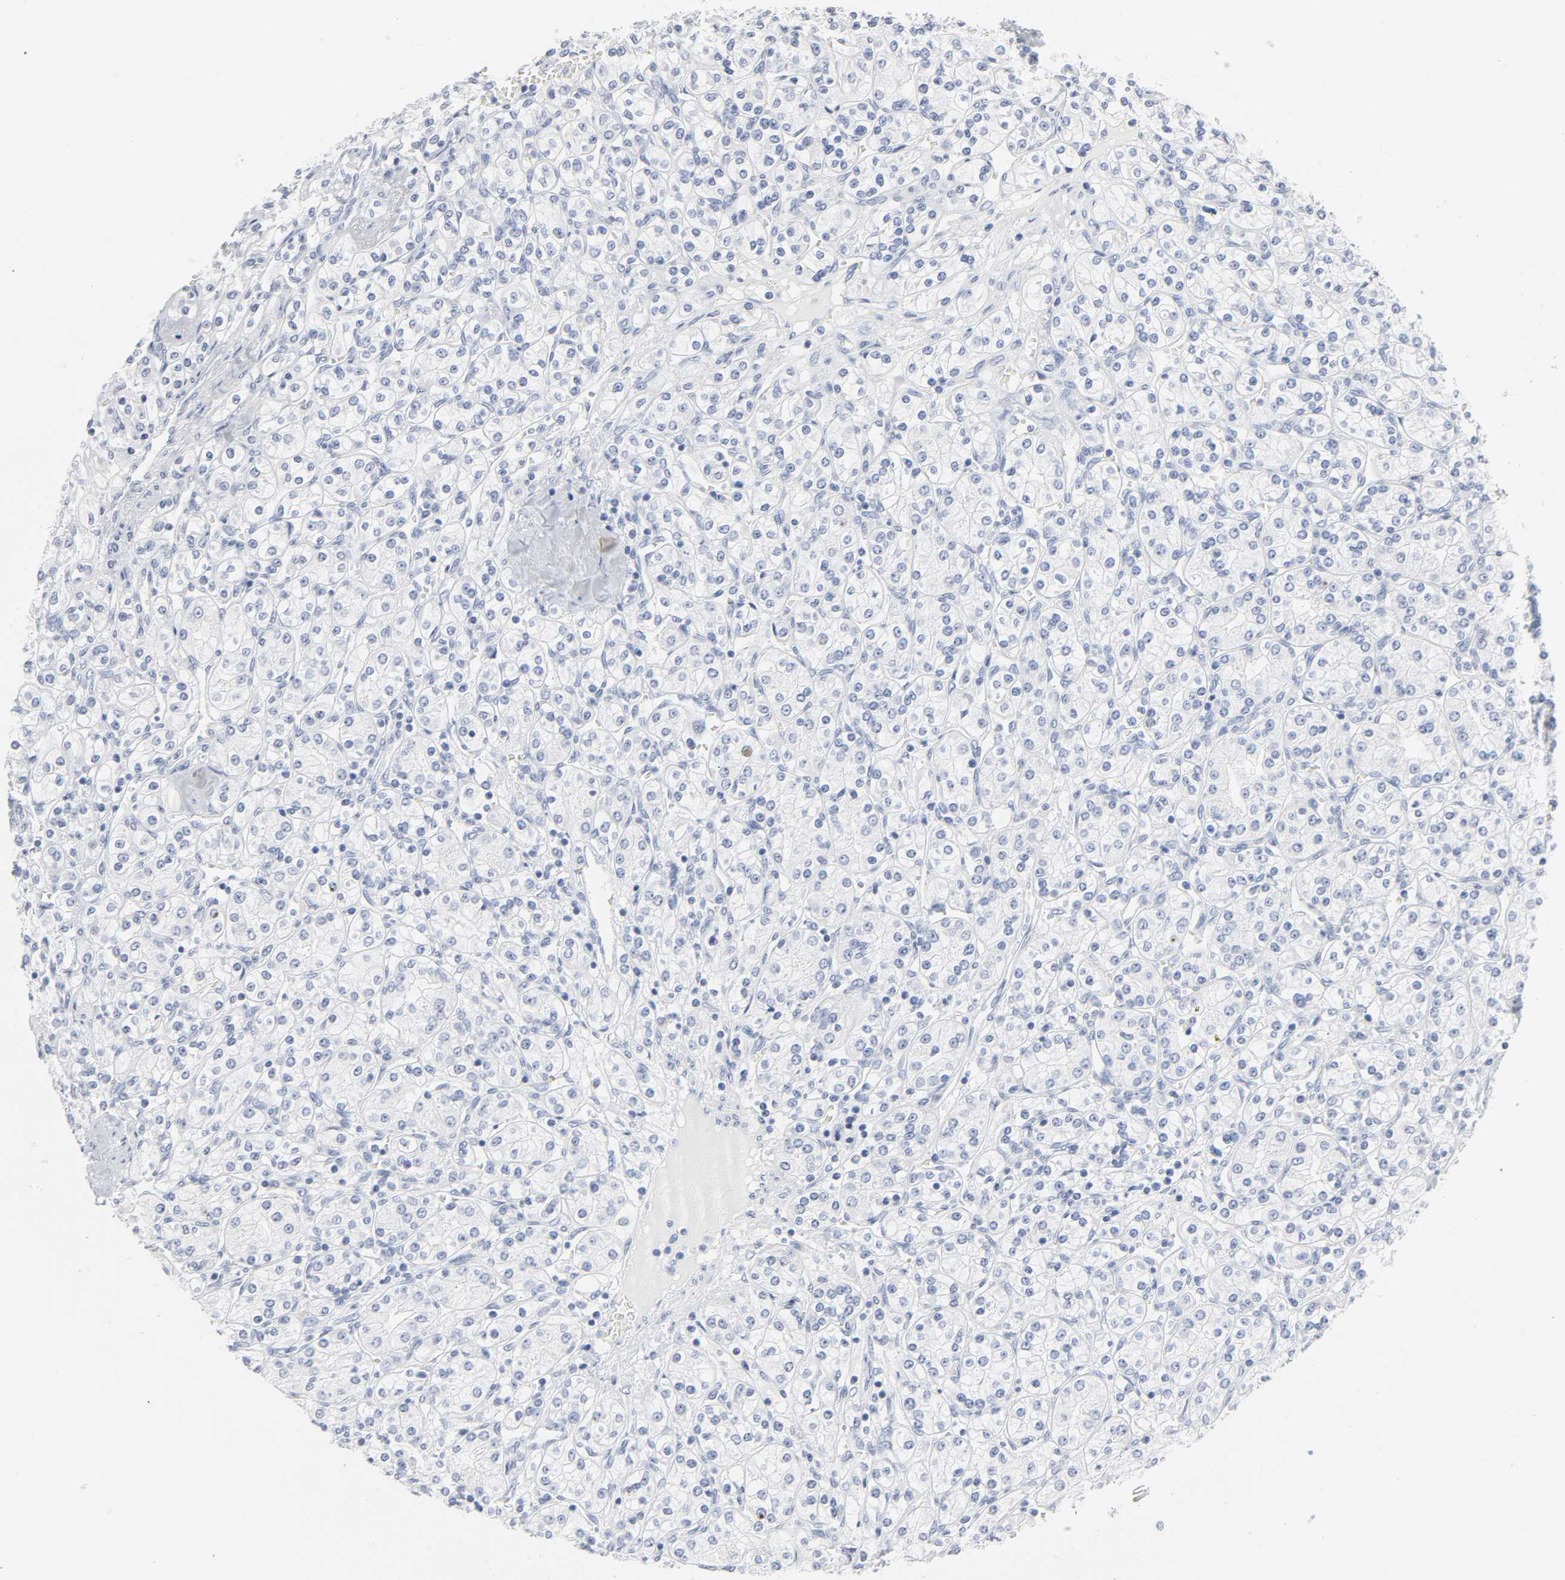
{"staining": {"intensity": "negative", "quantity": "none", "location": "none"}, "tissue": "renal cancer", "cell_type": "Tumor cells", "image_type": "cancer", "snomed": [{"axis": "morphology", "description": "Adenocarcinoma, NOS"}, {"axis": "topography", "description": "Kidney"}], "caption": "High power microscopy histopathology image of an IHC micrograph of renal cancer, revealing no significant expression in tumor cells.", "gene": "ACP3", "patient": {"sex": "male", "age": 77}}